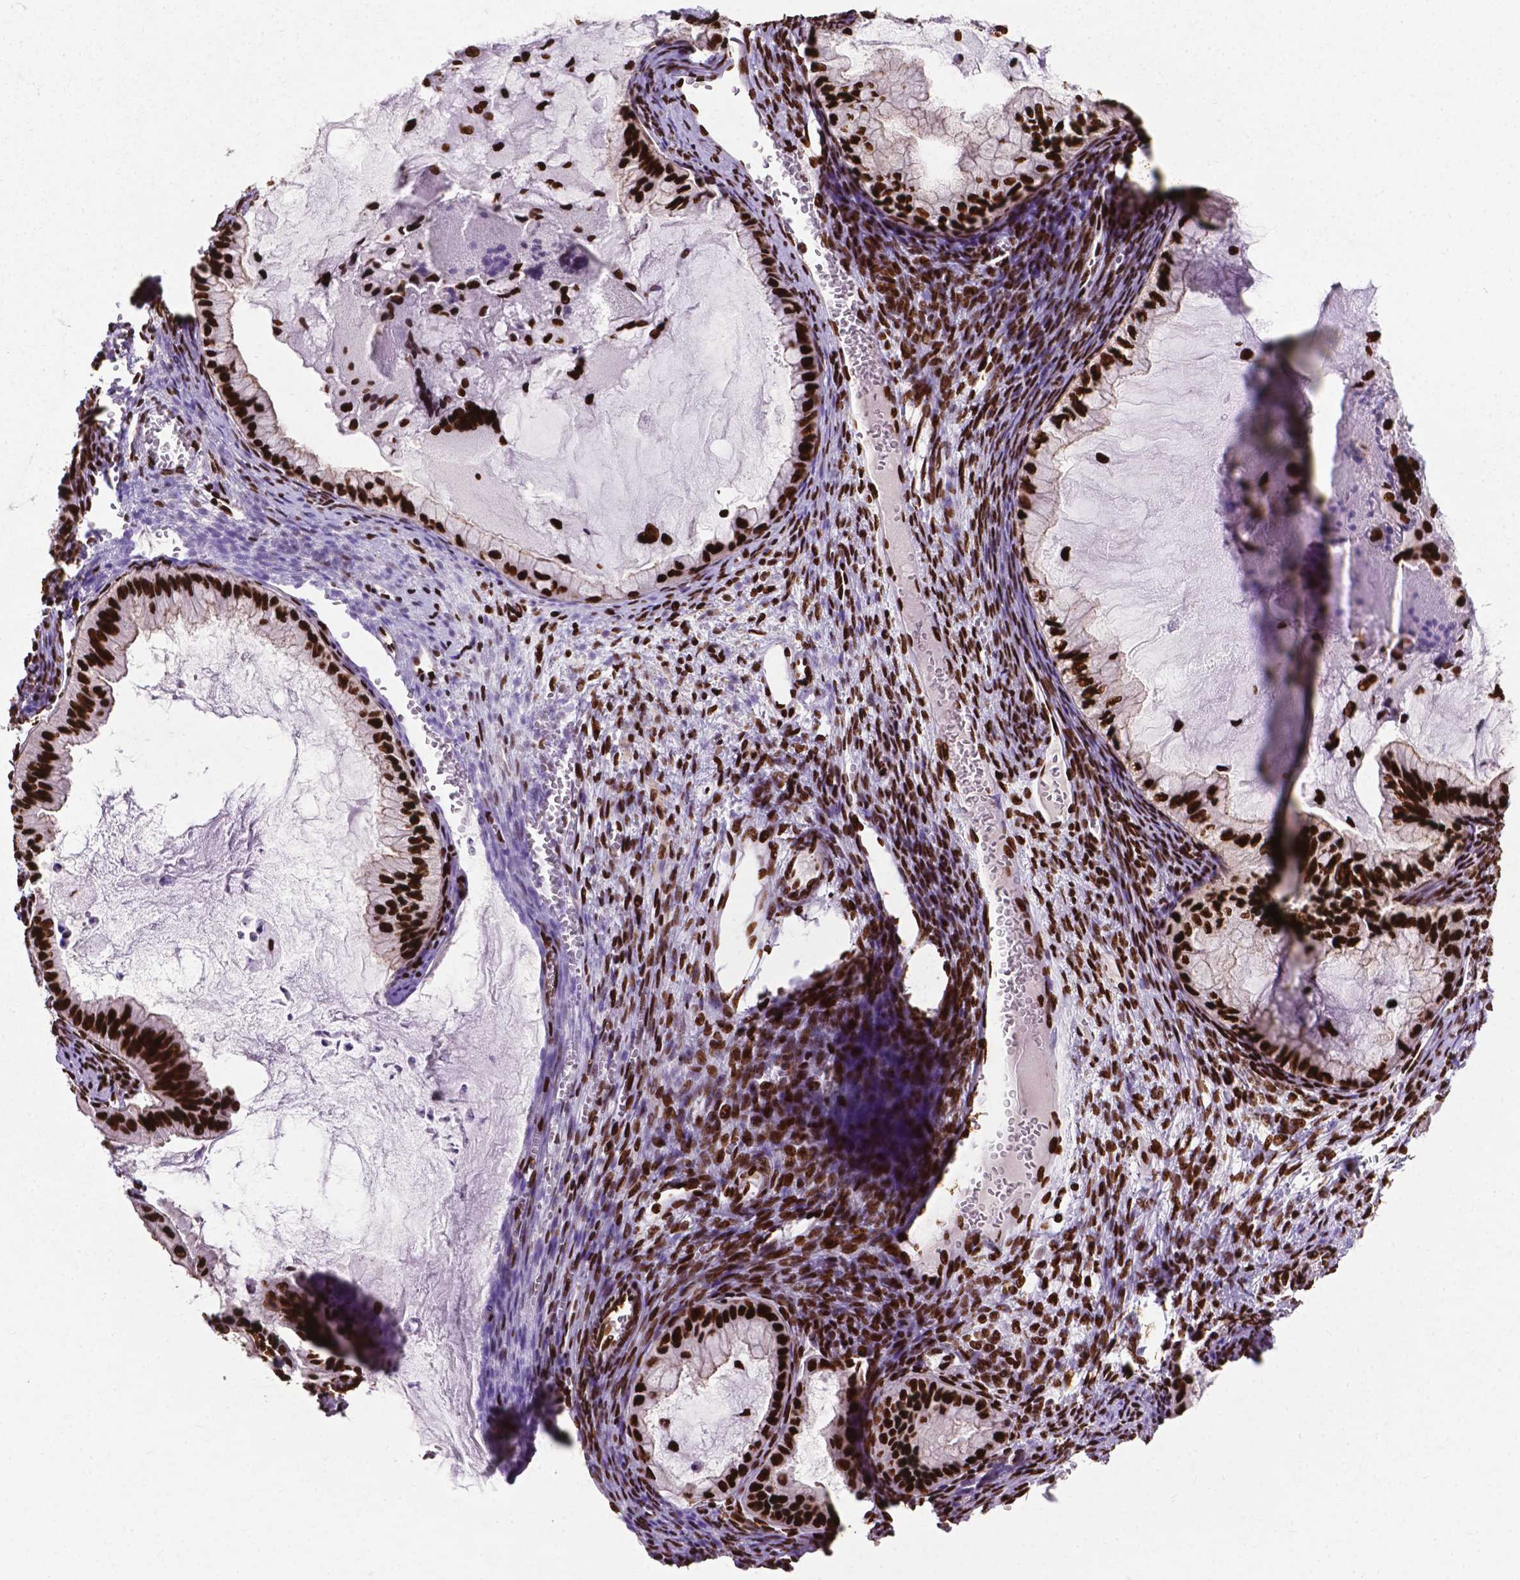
{"staining": {"intensity": "strong", "quantity": ">75%", "location": "nuclear"}, "tissue": "ovarian cancer", "cell_type": "Tumor cells", "image_type": "cancer", "snomed": [{"axis": "morphology", "description": "Cystadenocarcinoma, mucinous, NOS"}, {"axis": "topography", "description": "Ovary"}], "caption": "A high-resolution micrograph shows immunohistochemistry (IHC) staining of mucinous cystadenocarcinoma (ovarian), which shows strong nuclear expression in about >75% of tumor cells.", "gene": "SMIM5", "patient": {"sex": "female", "age": 72}}